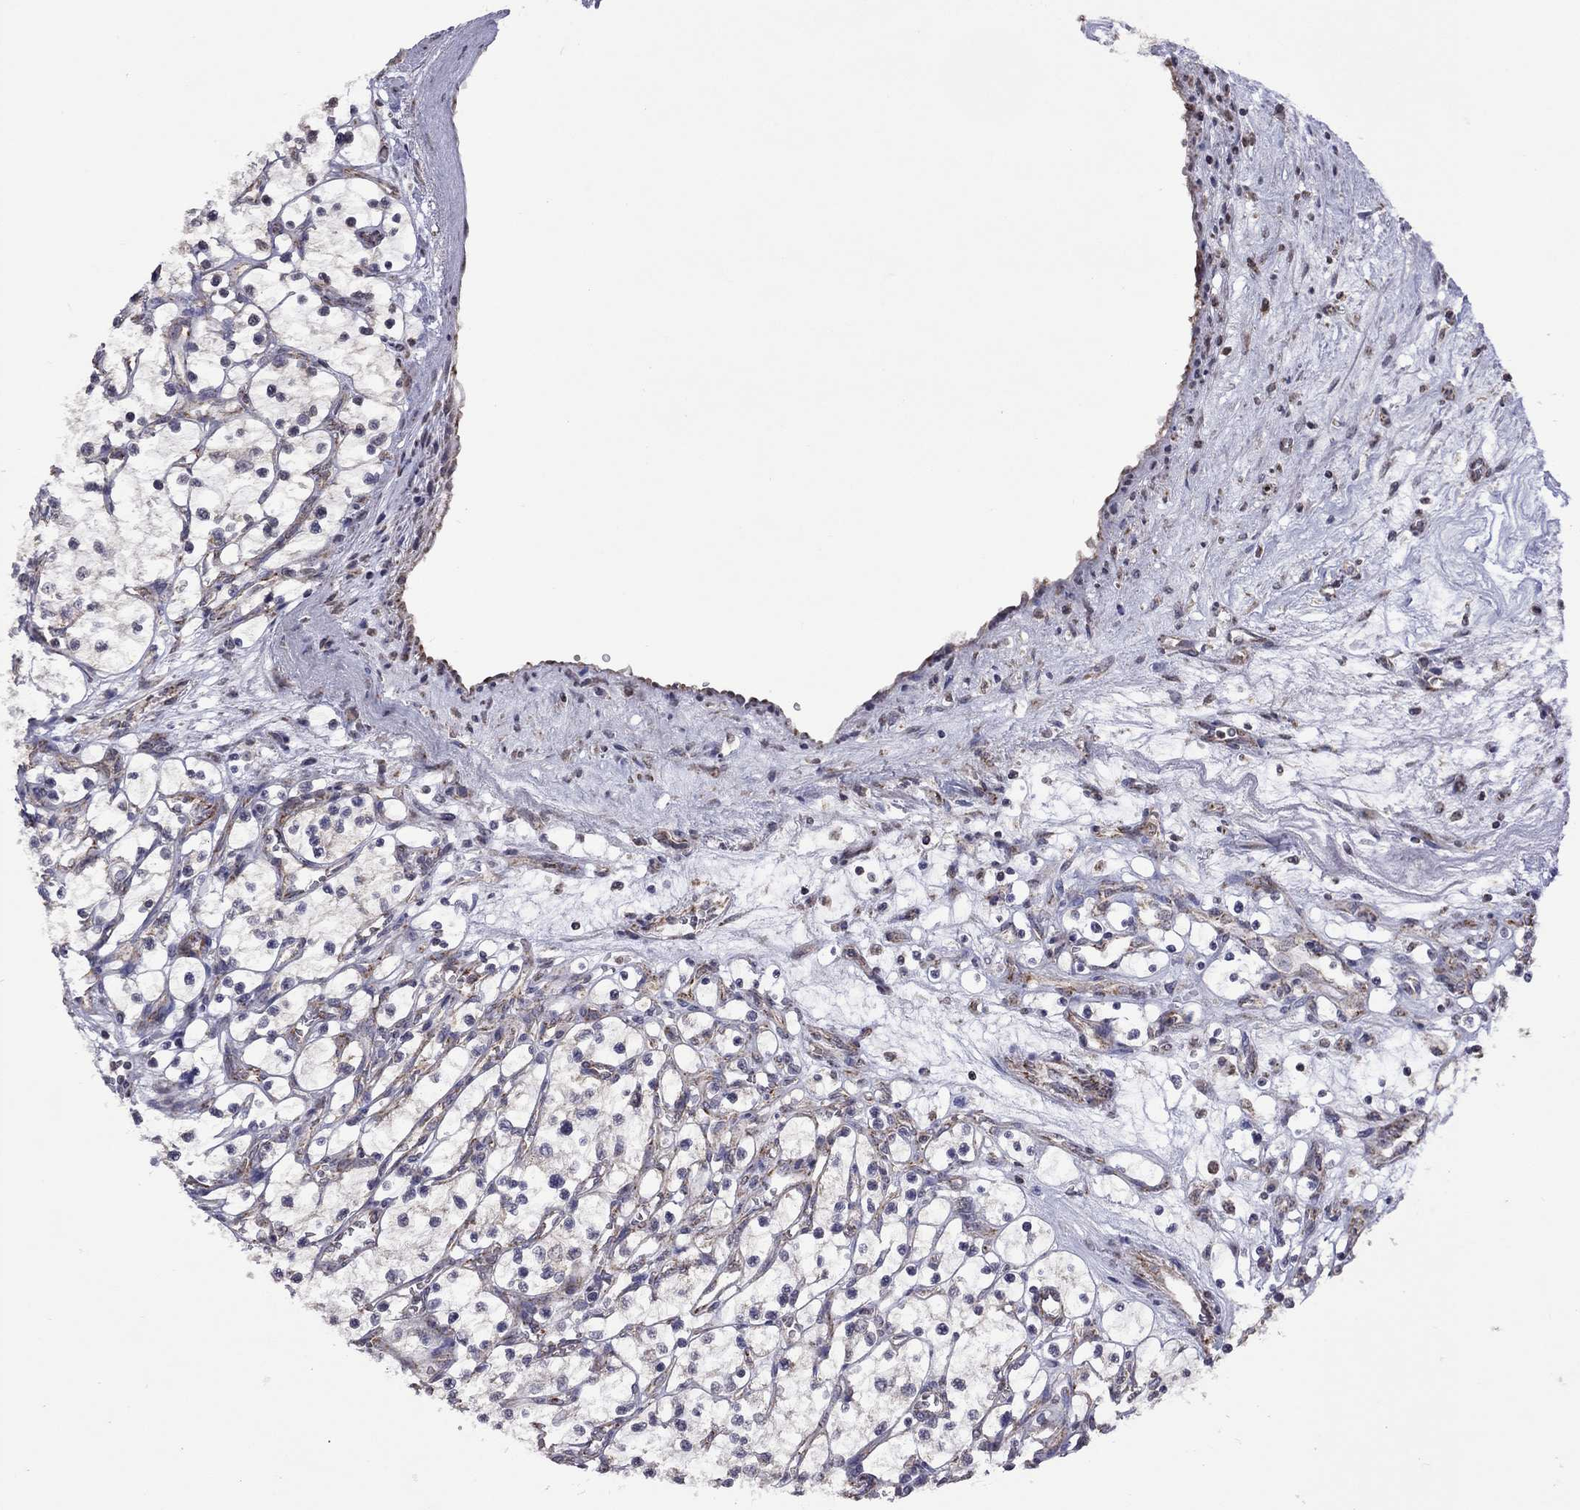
{"staining": {"intensity": "moderate", "quantity": "<25%", "location": "cytoplasmic/membranous"}, "tissue": "renal cancer", "cell_type": "Tumor cells", "image_type": "cancer", "snomed": [{"axis": "morphology", "description": "Adenocarcinoma, NOS"}, {"axis": "topography", "description": "Kidney"}], "caption": "Adenocarcinoma (renal) stained for a protein (brown) reveals moderate cytoplasmic/membranous positive expression in about <25% of tumor cells.", "gene": "NDUFB1", "patient": {"sex": "female", "age": 69}}